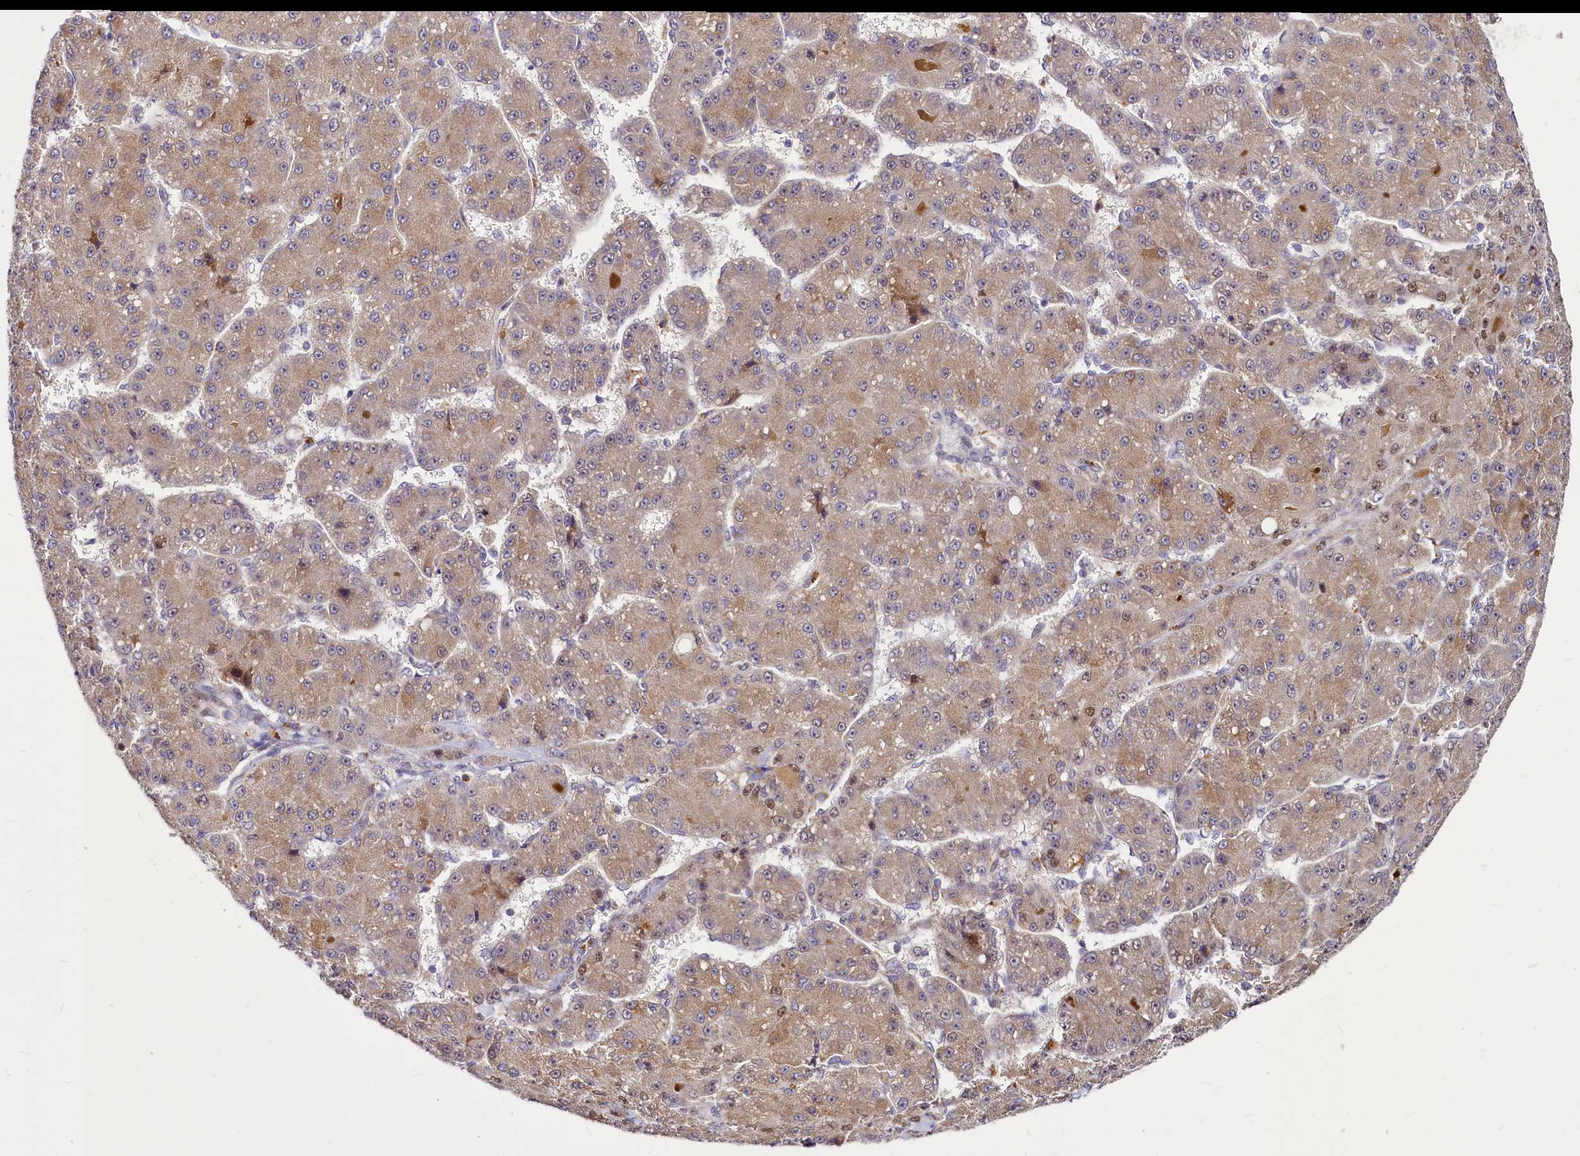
{"staining": {"intensity": "weak", "quantity": ">75%", "location": "cytoplasmic/membranous"}, "tissue": "liver cancer", "cell_type": "Tumor cells", "image_type": "cancer", "snomed": [{"axis": "morphology", "description": "Carcinoma, Hepatocellular, NOS"}, {"axis": "topography", "description": "Liver"}], "caption": "There is low levels of weak cytoplasmic/membranous expression in tumor cells of liver cancer (hepatocellular carcinoma), as demonstrated by immunohistochemical staining (brown color).", "gene": "MAML2", "patient": {"sex": "male", "age": 67}}